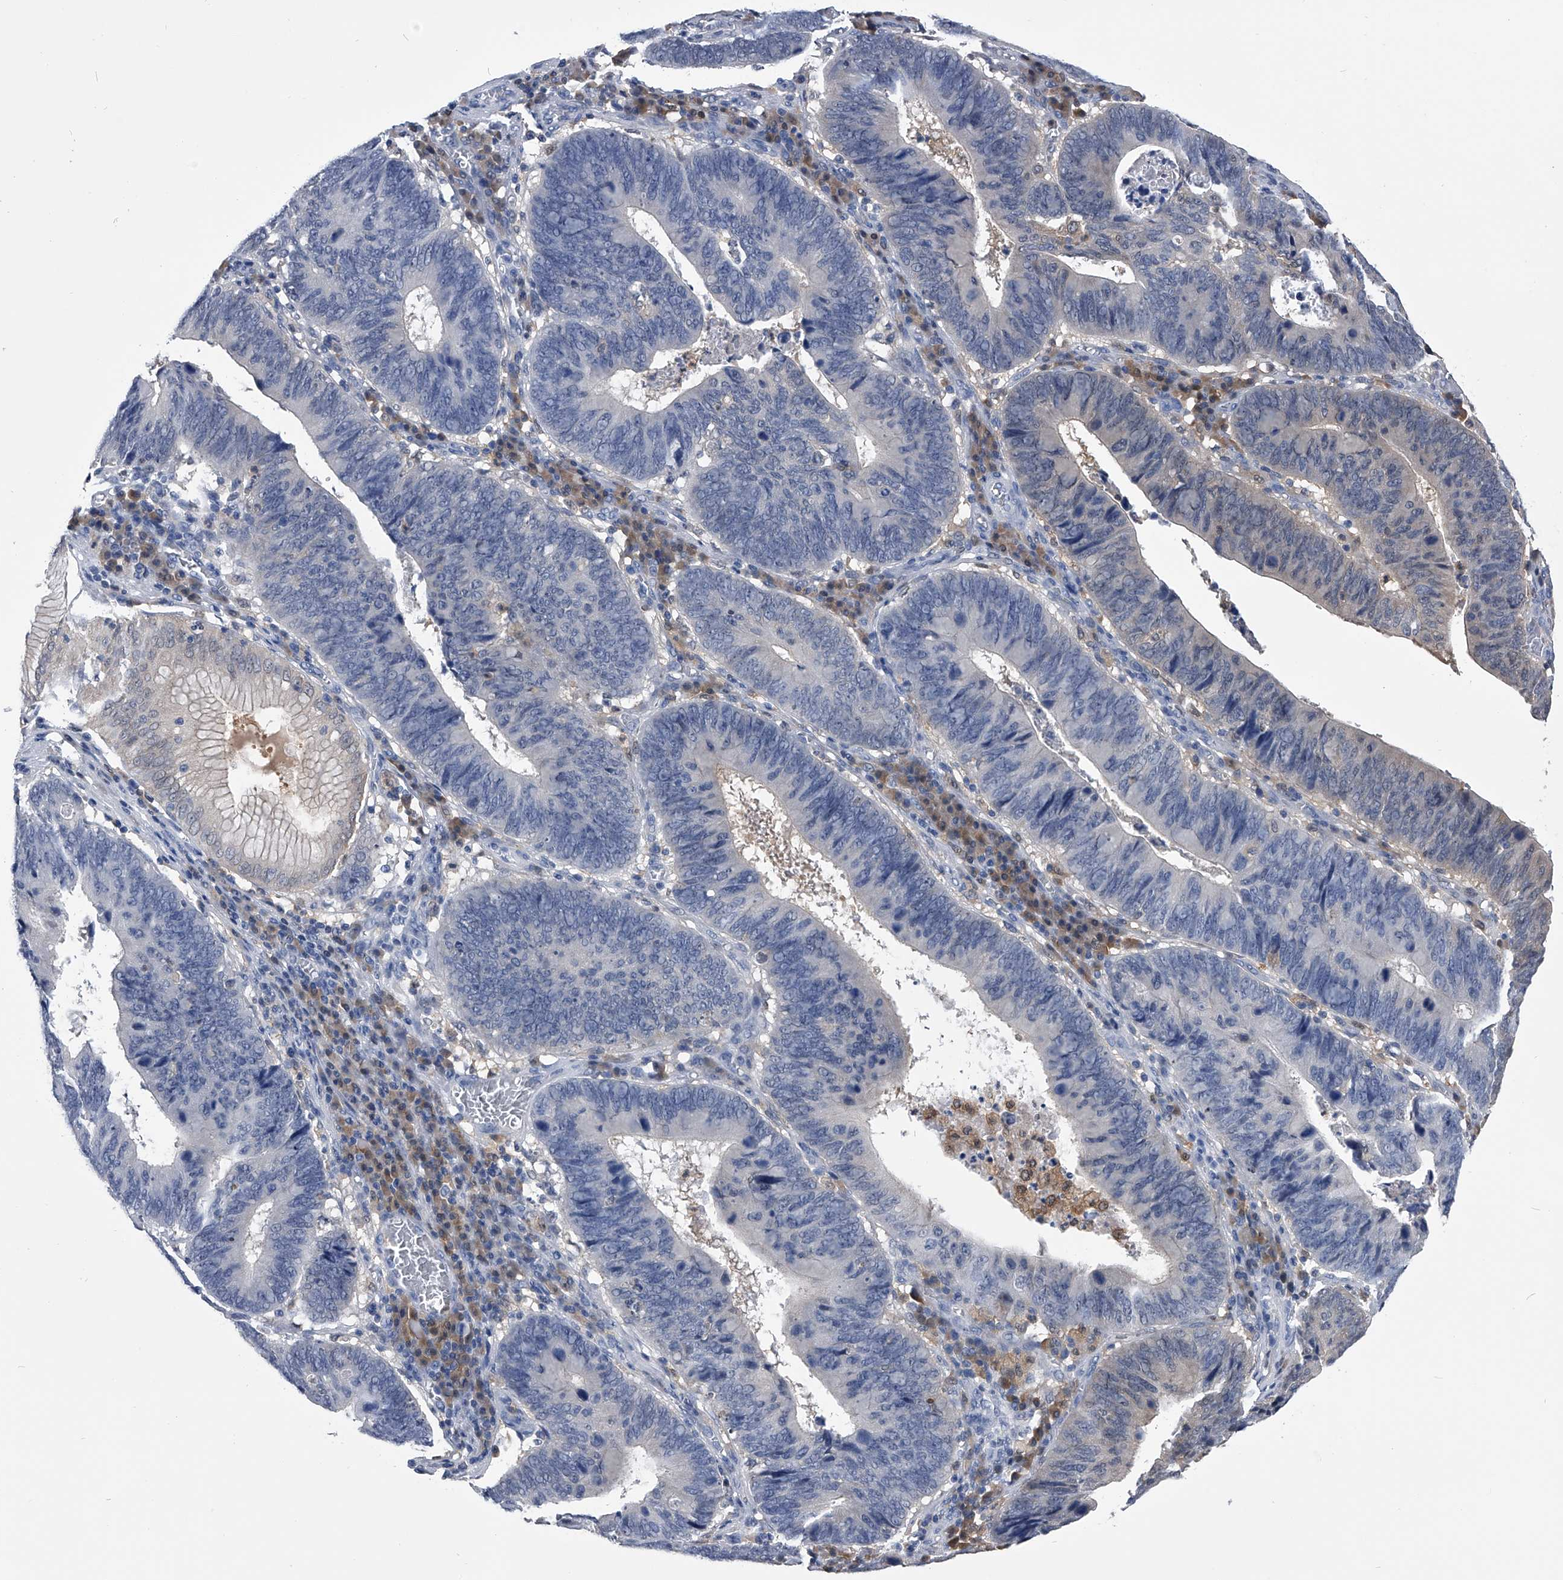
{"staining": {"intensity": "negative", "quantity": "none", "location": "none"}, "tissue": "stomach cancer", "cell_type": "Tumor cells", "image_type": "cancer", "snomed": [{"axis": "morphology", "description": "Adenocarcinoma, NOS"}, {"axis": "topography", "description": "Stomach"}], "caption": "Image shows no significant protein expression in tumor cells of stomach cancer (adenocarcinoma). (Stains: DAB (3,3'-diaminobenzidine) IHC with hematoxylin counter stain, Microscopy: brightfield microscopy at high magnification).", "gene": "PDXK", "patient": {"sex": "male", "age": 59}}